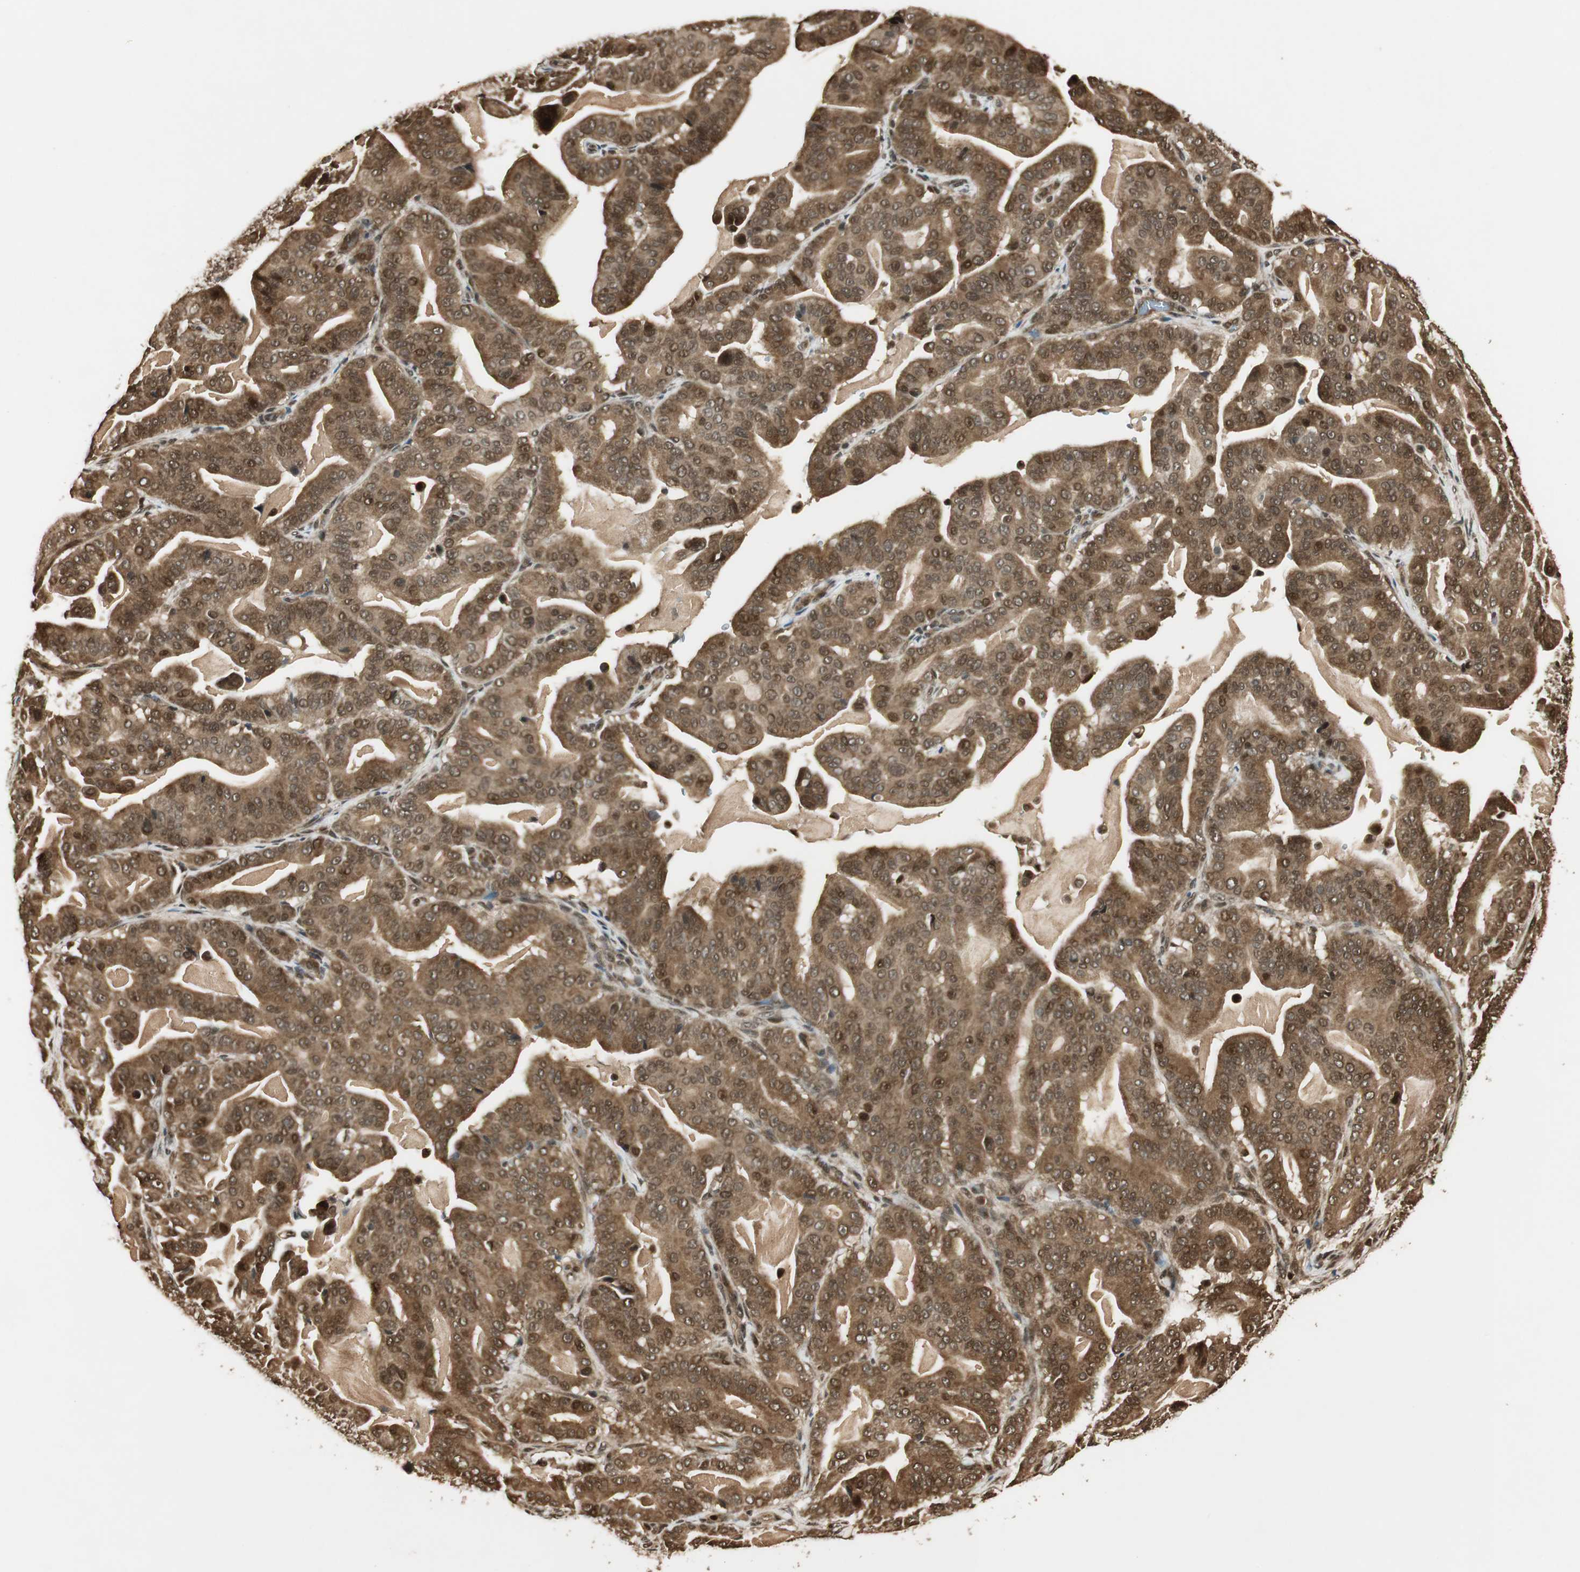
{"staining": {"intensity": "strong", "quantity": ">75%", "location": "cytoplasmic/membranous,nuclear"}, "tissue": "pancreatic cancer", "cell_type": "Tumor cells", "image_type": "cancer", "snomed": [{"axis": "morphology", "description": "Adenocarcinoma, NOS"}, {"axis": "topography", "description": "Pancreas"}], "caption": "Protein expression analysis of human pancreatic cancer (adenocarcinoma) reveals strong cytoplasmic/membranous and nuclear expression in approximately >75% of tumor cells.", "gene": "RPA3", "patient": {"sex": "male", "age": 63}}